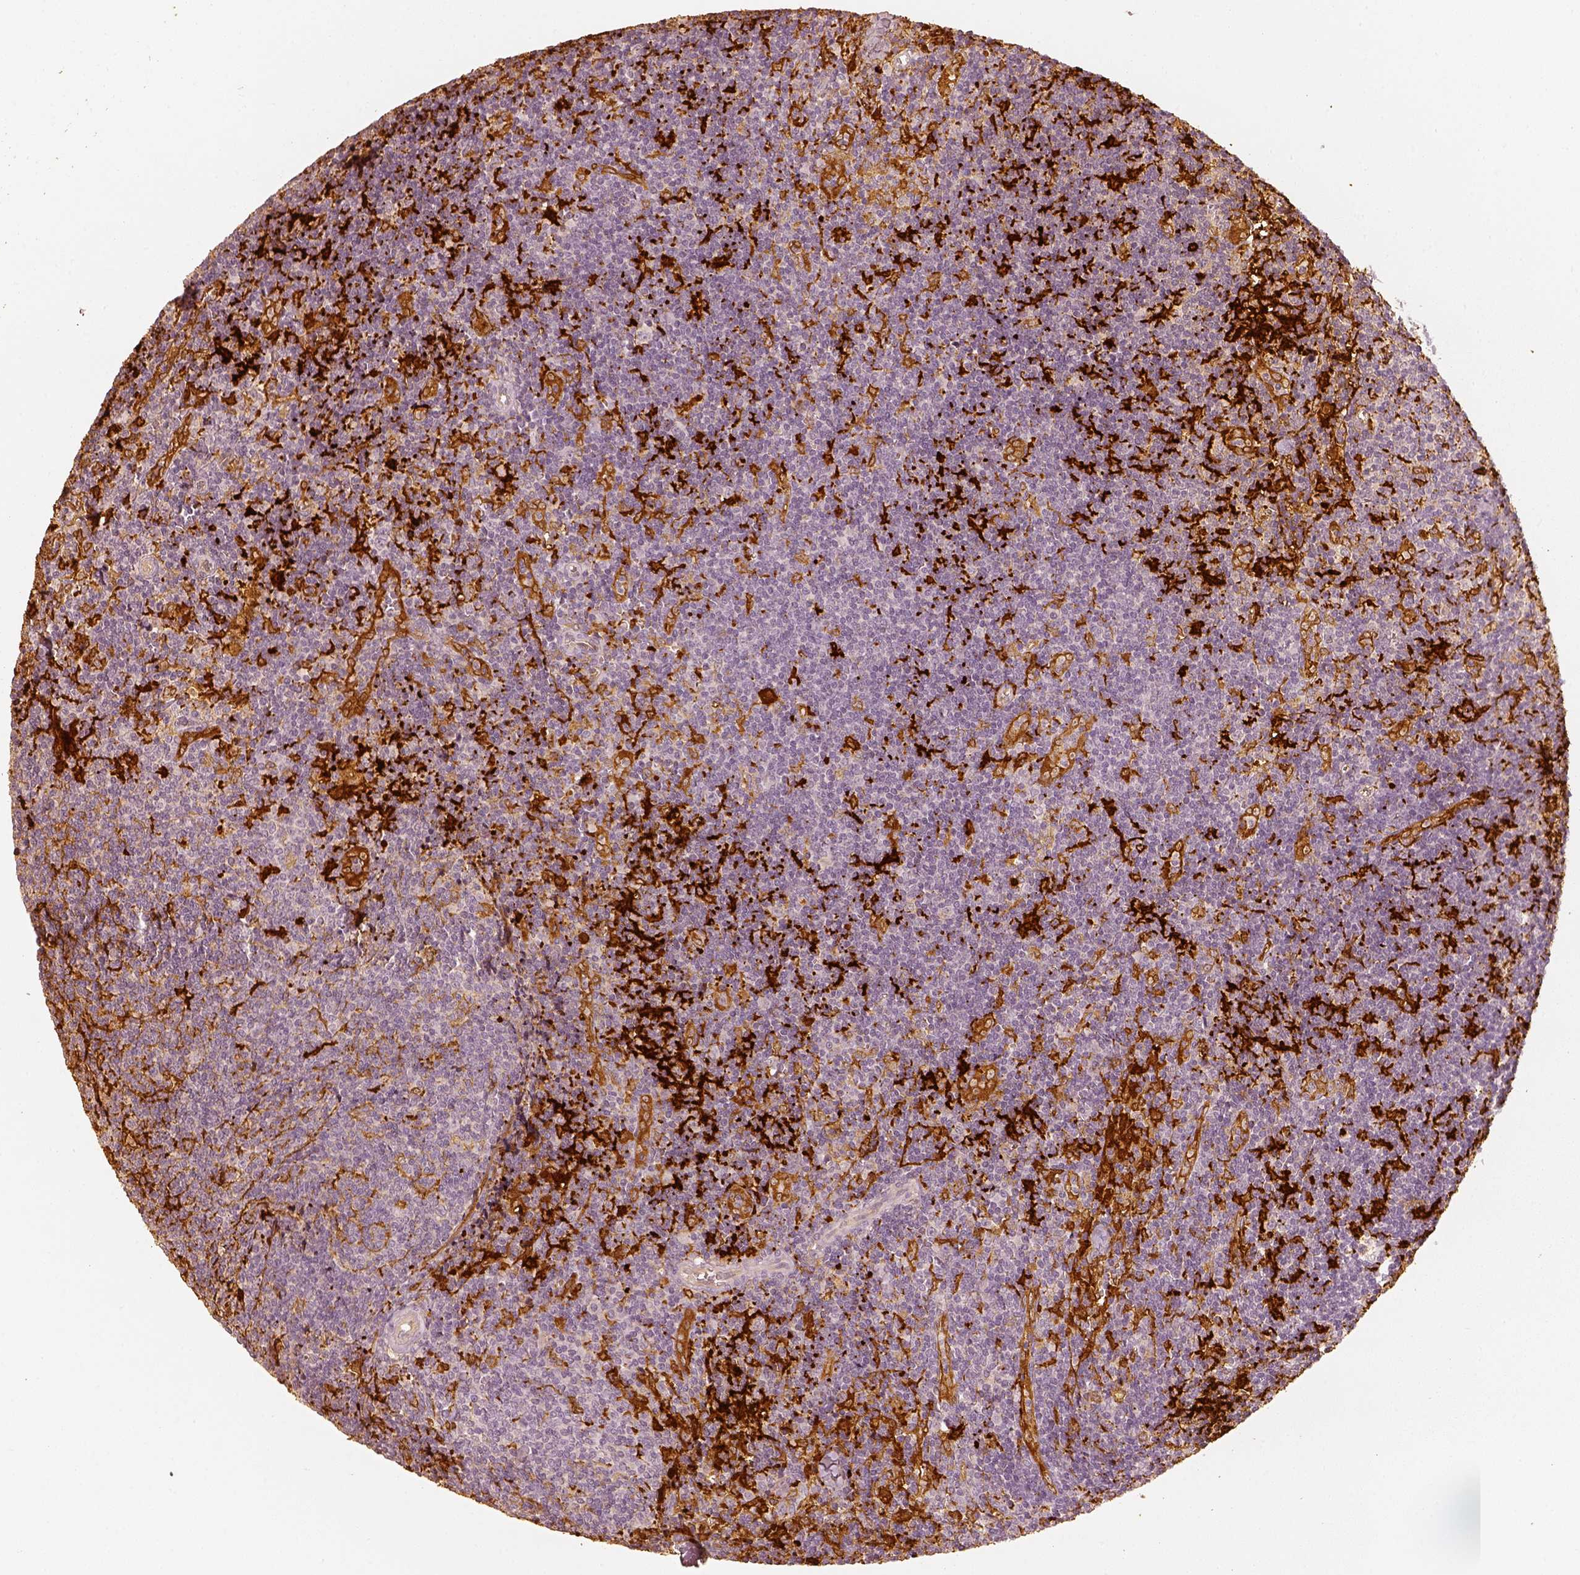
{"staining": {"intensity": "moderate", "quantity": "<25%", "location": "cytoplasmic/membranous"}, "tissue": "lymph node", "cell_type": "Germinal center cells", "image_type": "normal", "snomed": [{"axis": "morphology", "description": "Normal tissue, NOS"}, {"axis": "topography", "description": "Lymph node"}], "caption": "This image reveals immunohistochemistry (IHC) staining of normal lymph node, with low moderate cytoplasmic/membranous positivity in approximately <25% of germinal center cells.", "gene": "FSCN1", "patient": {"sex": "female", "age": 52}}